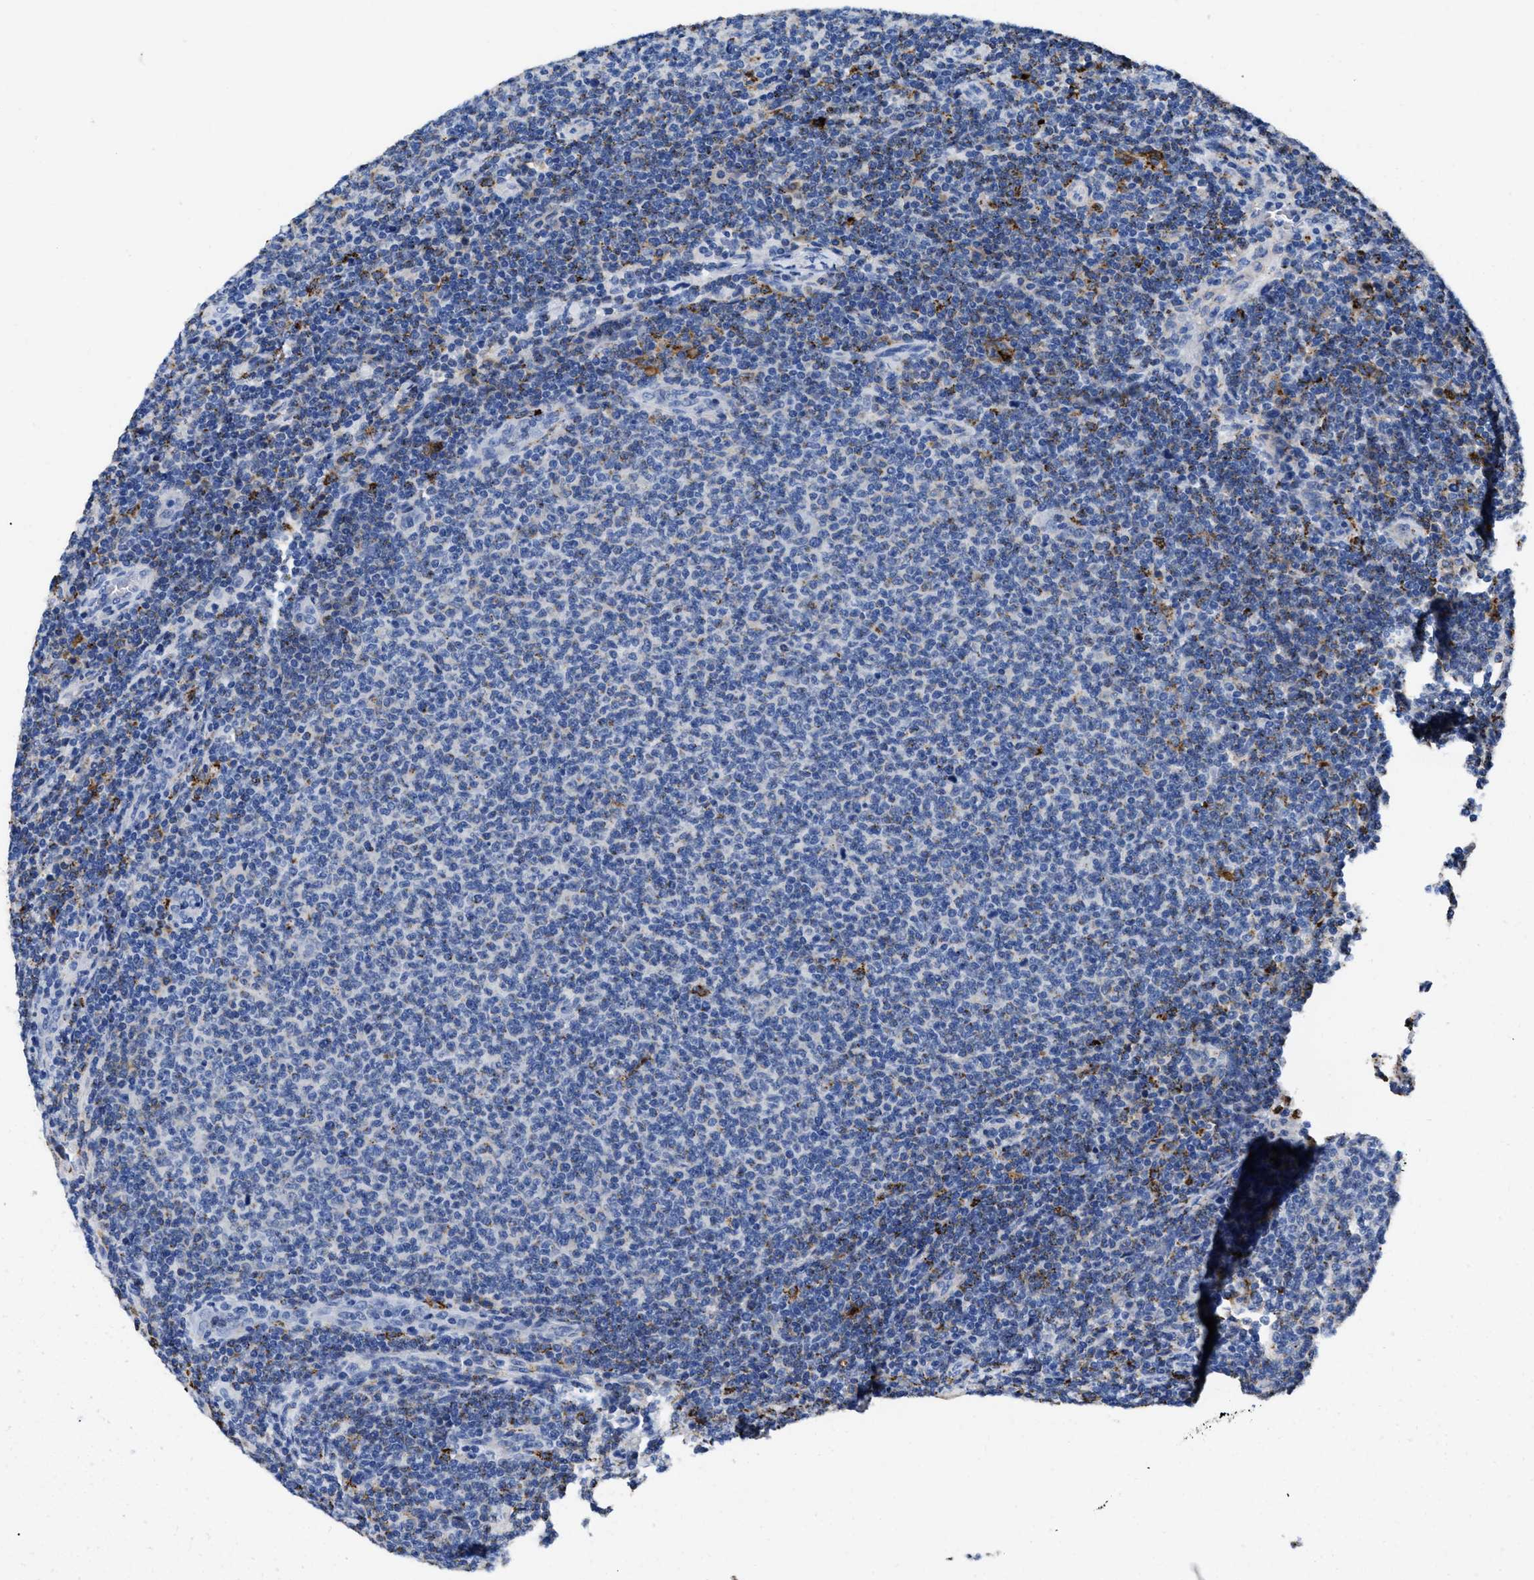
{"staining": {"intensity": "negative", "quantity": "none", "location": "none"}, "tissue": "lymphoma", "cell_type": "Tumor cells", "image_type": "cancer", "snomed": [{"axis": "morphology", "description": "Malignant lymphoma, non-Hodgkin's type, Low grade"}, {"axis": "topography", "description": "Lymph node"}], "caption": "There is no significant staining in tumor cells of malignant lymphoma, non-Hodgkin's type (low-grade). Brightfield microscopy of IHC stained with DAB (3,3'-diaminobenzidine) (brown) and hematoxylin (blue), captured at high magnification.", "gene": "HLA-DPA1", "patient": {"sex": "male", "age": 66}}